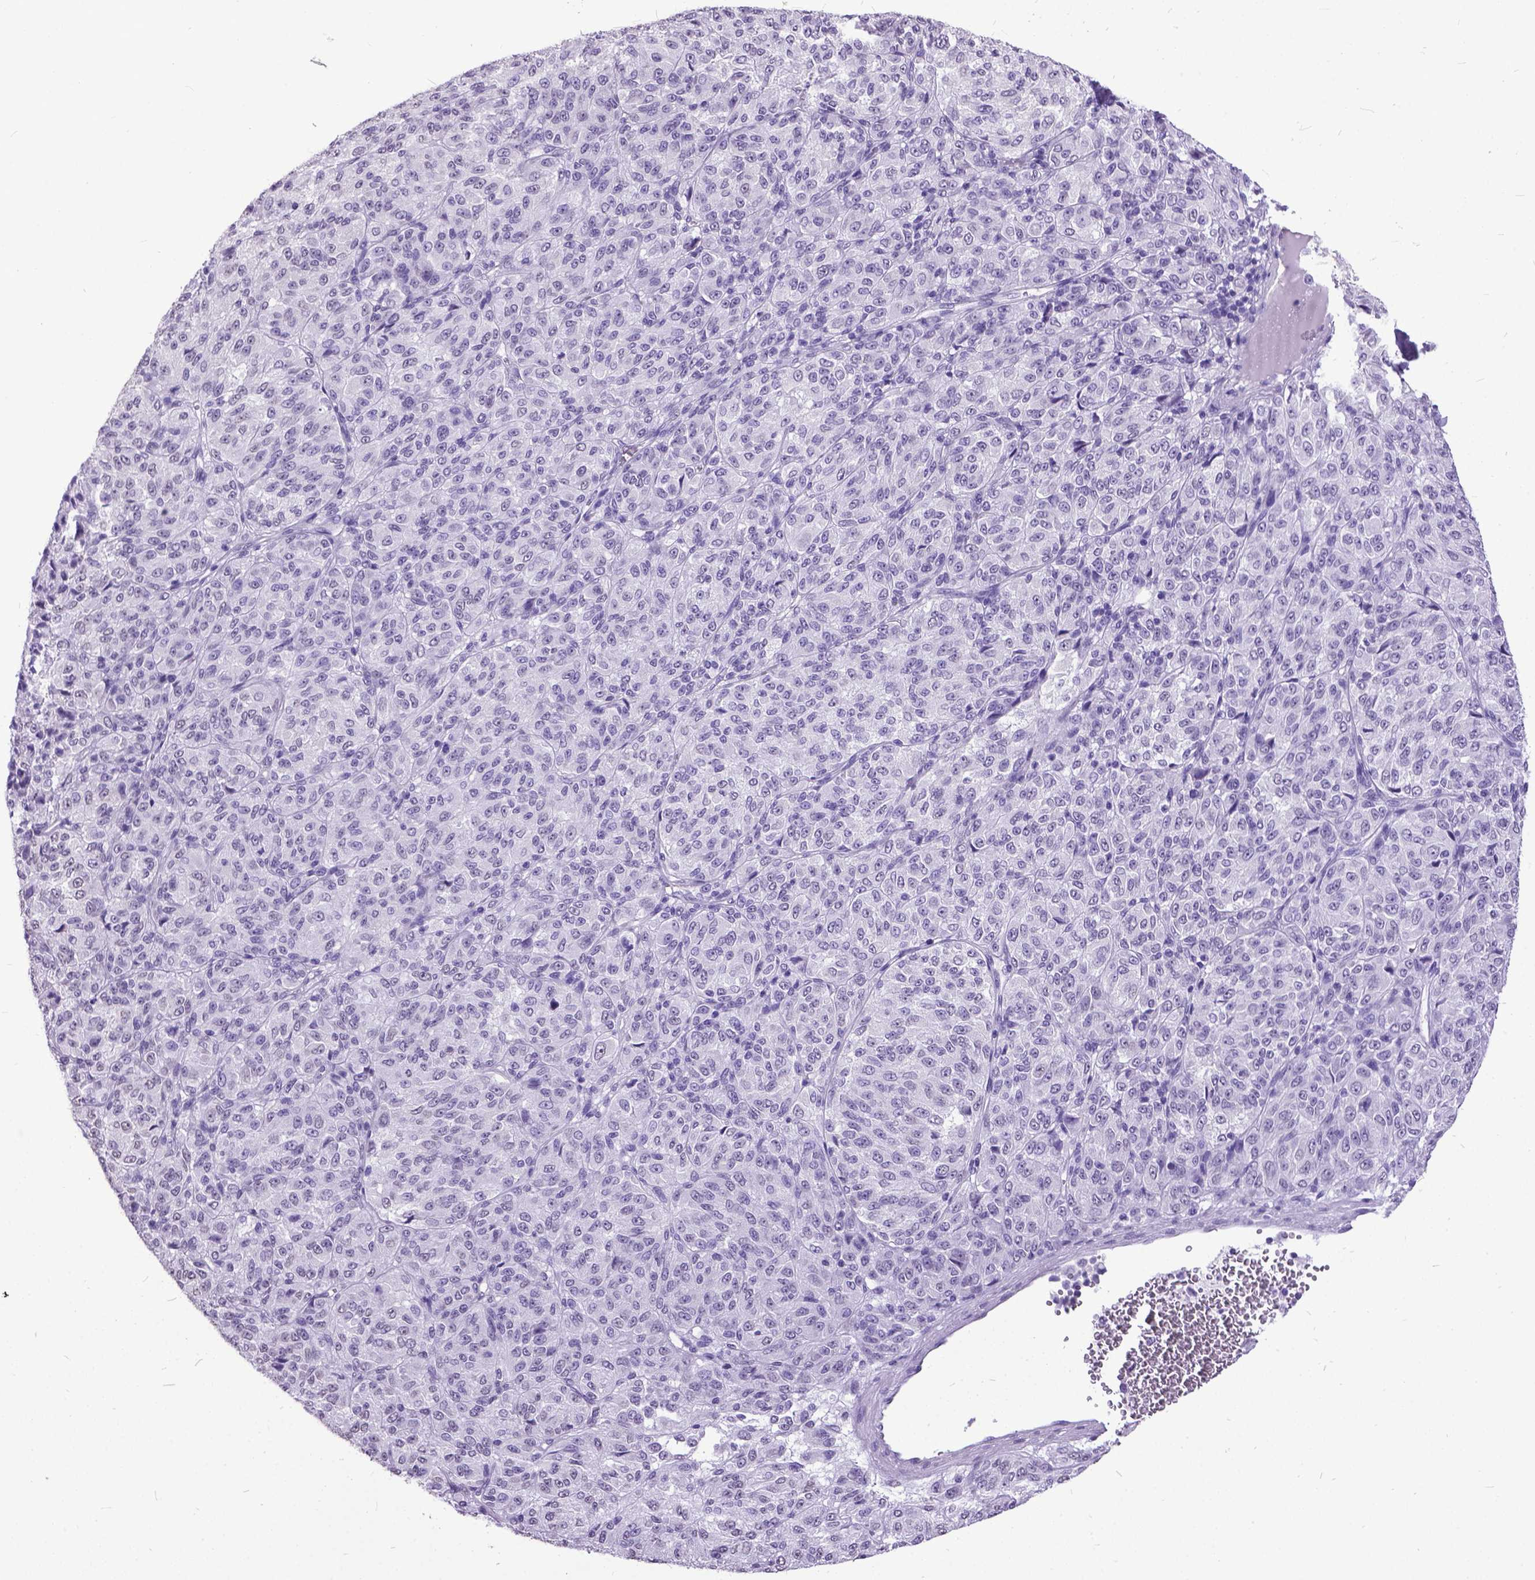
{"staining": {"intensity": "negative", "quantity": "none", "location": "none"}, "tissue": "melanoma", "cell_type": "Tumor cells", "image_type": "cancer", "snomed": [{"axis": "morphology", "description": "Malignant melanoma, Metastatic site"}, {"axis": "topography", "description": "Brain"}], "caption": "This is a micrograph of immunohistochemistry (IHC) staining of melanoma, which shows no positivity in tumor cells.", "gene": "MARCHF10", "patient": {"sex": "female", "age": 56}}